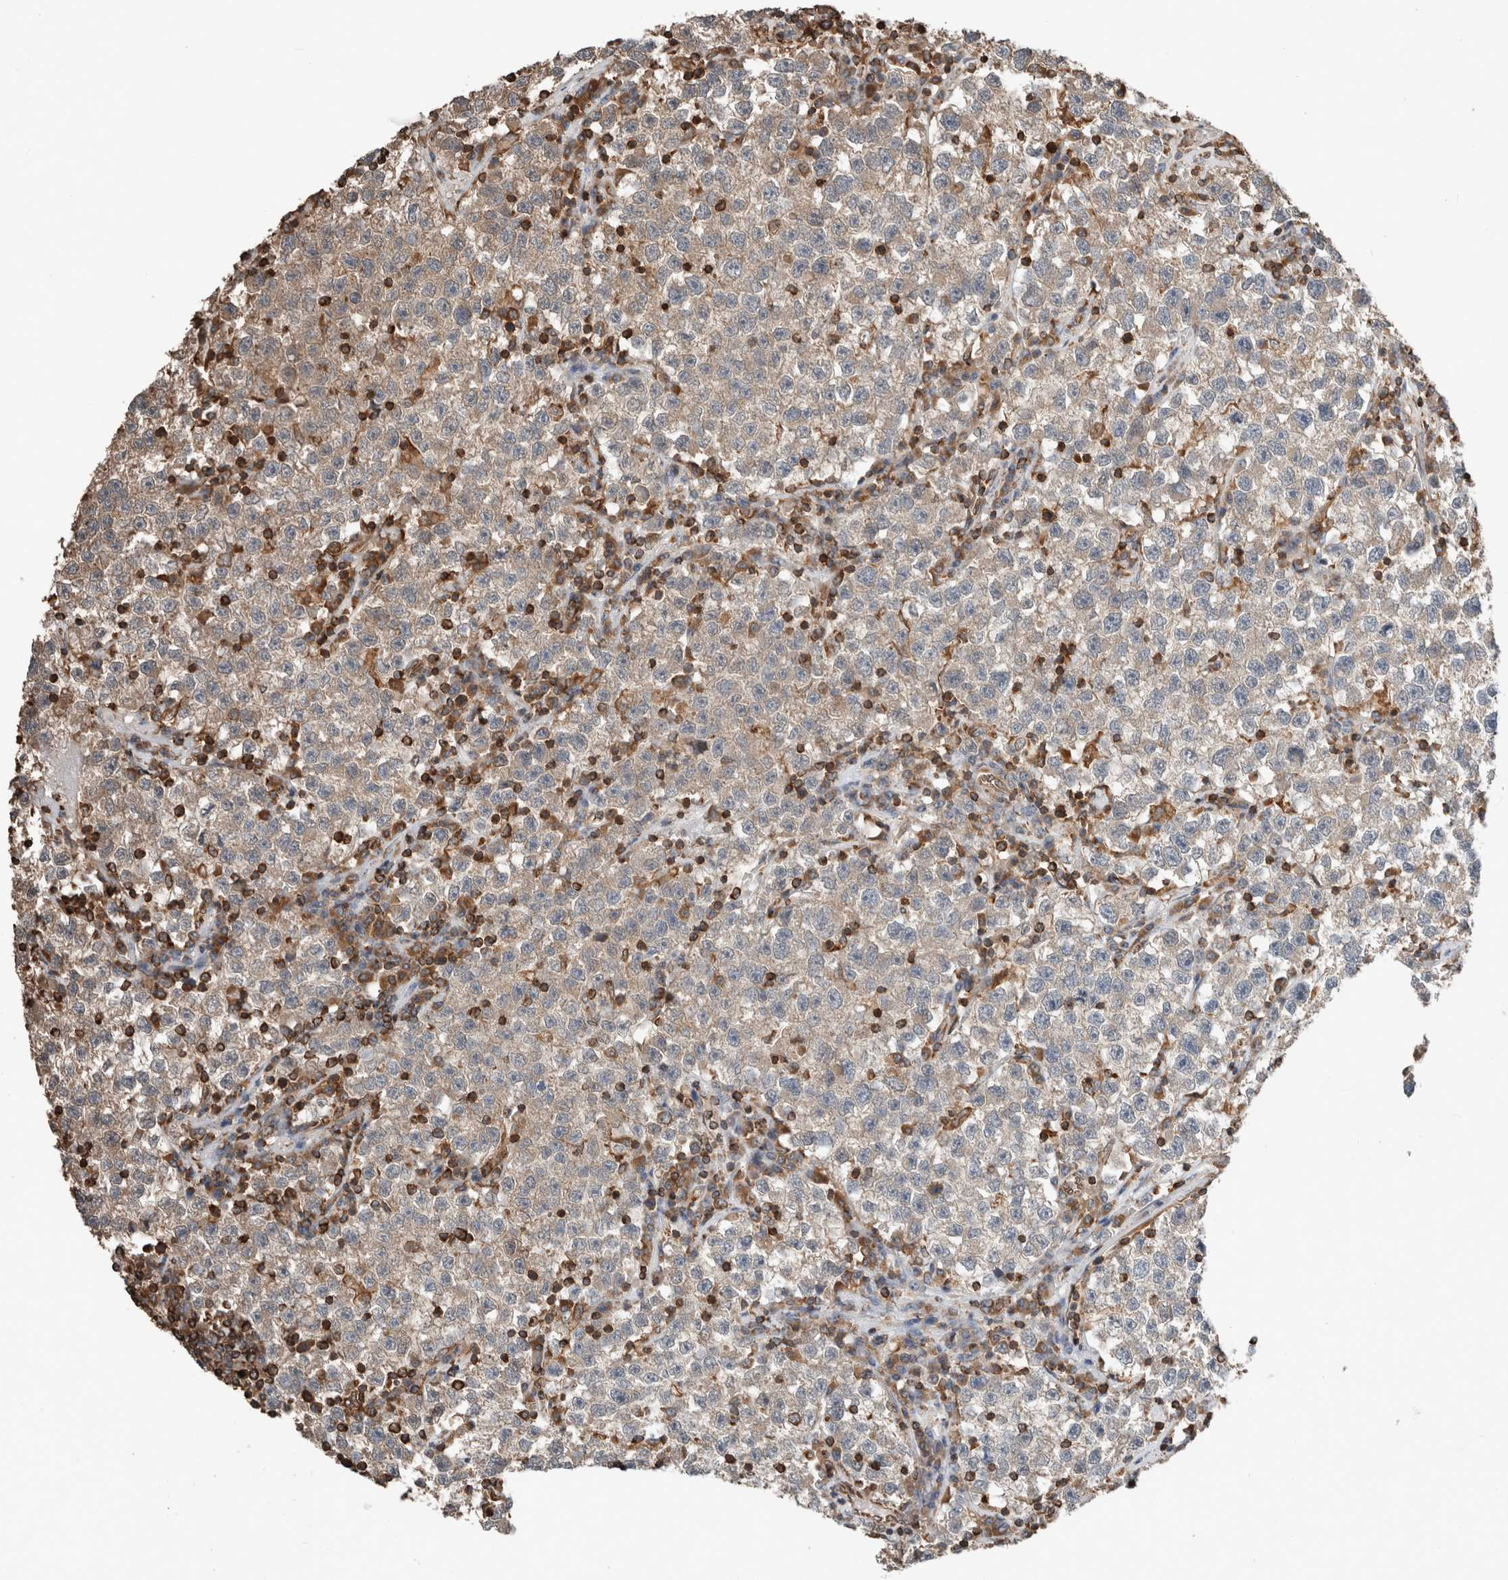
{"staining": {"intensity": "weak", "quantity": "<25%", "location": "cytoplasmic/membranous"}, "tissue": "testis cancer", "cell_type": "Tumor cells", "image_type": "cancer", "snomed": [{"axis": "morphology", "description": "Seminoma, NOS"}, {"axis": "topography", "description": "Testis"}], "caption": "The immunohistochemistry (IHC) image has no significant expression in tumor cells of testis cancer (seminoma) tissue.", "gene": "ERAP2", "patient": {"sex": "male", "age": 22}}